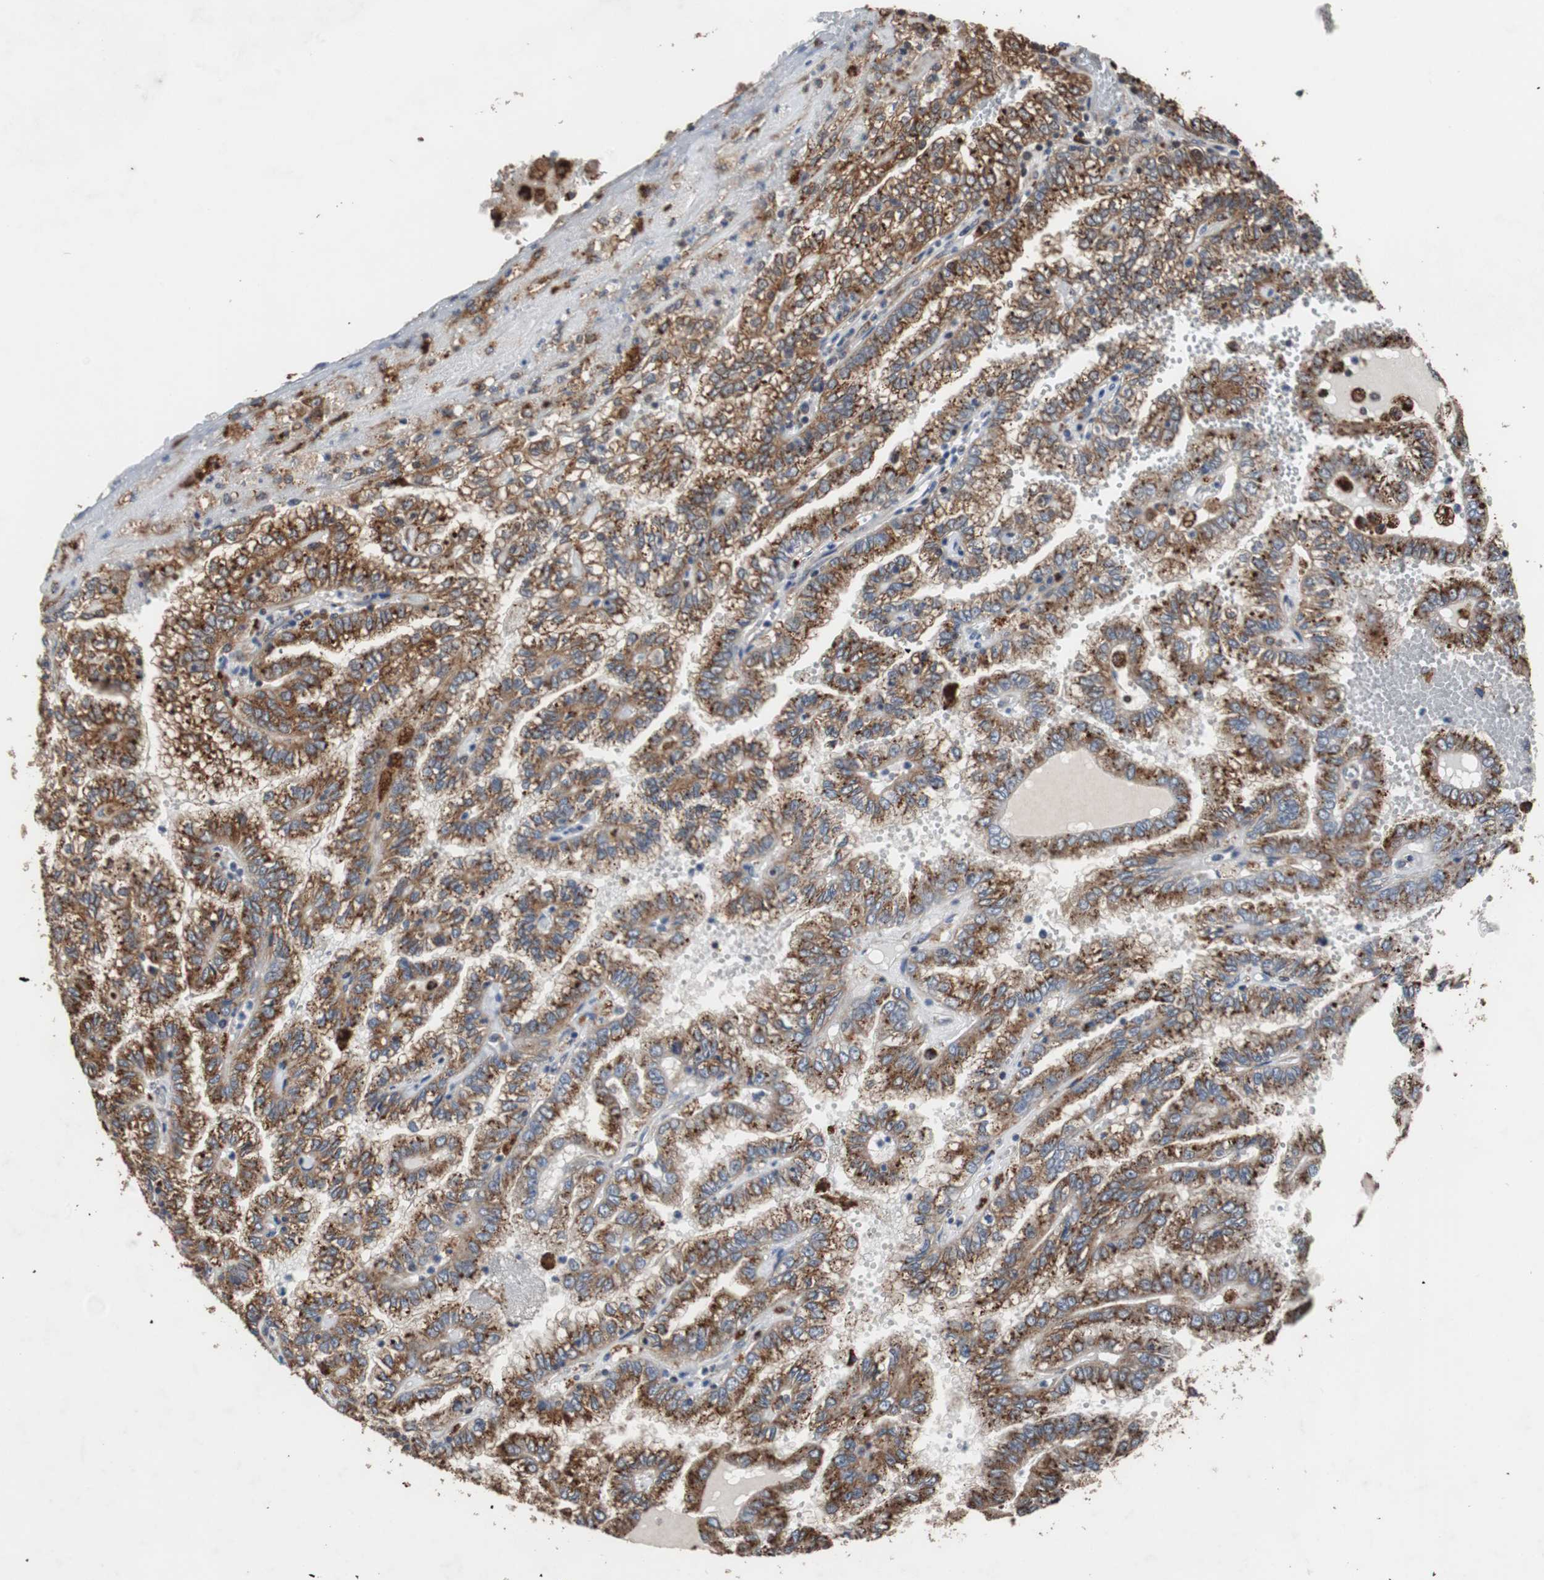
{"staining": {"intensity": "strong", "quantity": ">75%", "location": "cytoplasmic/membranous"}, "tissue": "renal cancer", "cell_type": "Tumor cells", "image_type": "cancer", "snomed": [{"axis": "morphology", "description": "Inflammation, NOS"}, {"axis": "morphology", "description": "Adenocarcinoma, NOS"}, {"axis": "topography", "description": "Kidney"}], "caption": "High-magnification brightfield microscopy of renal cancer (adenocarcinoma) stained with DAB (3,3'-diaminobenzidine) (brown) and counterstained with hematoxylin (blue). tumor cells exhibit strong cytoplasmic/membranous staining is seen in approximately>75% of cells.", "gene": "USP10", "patient": {"sex": "male", "age": 68}}